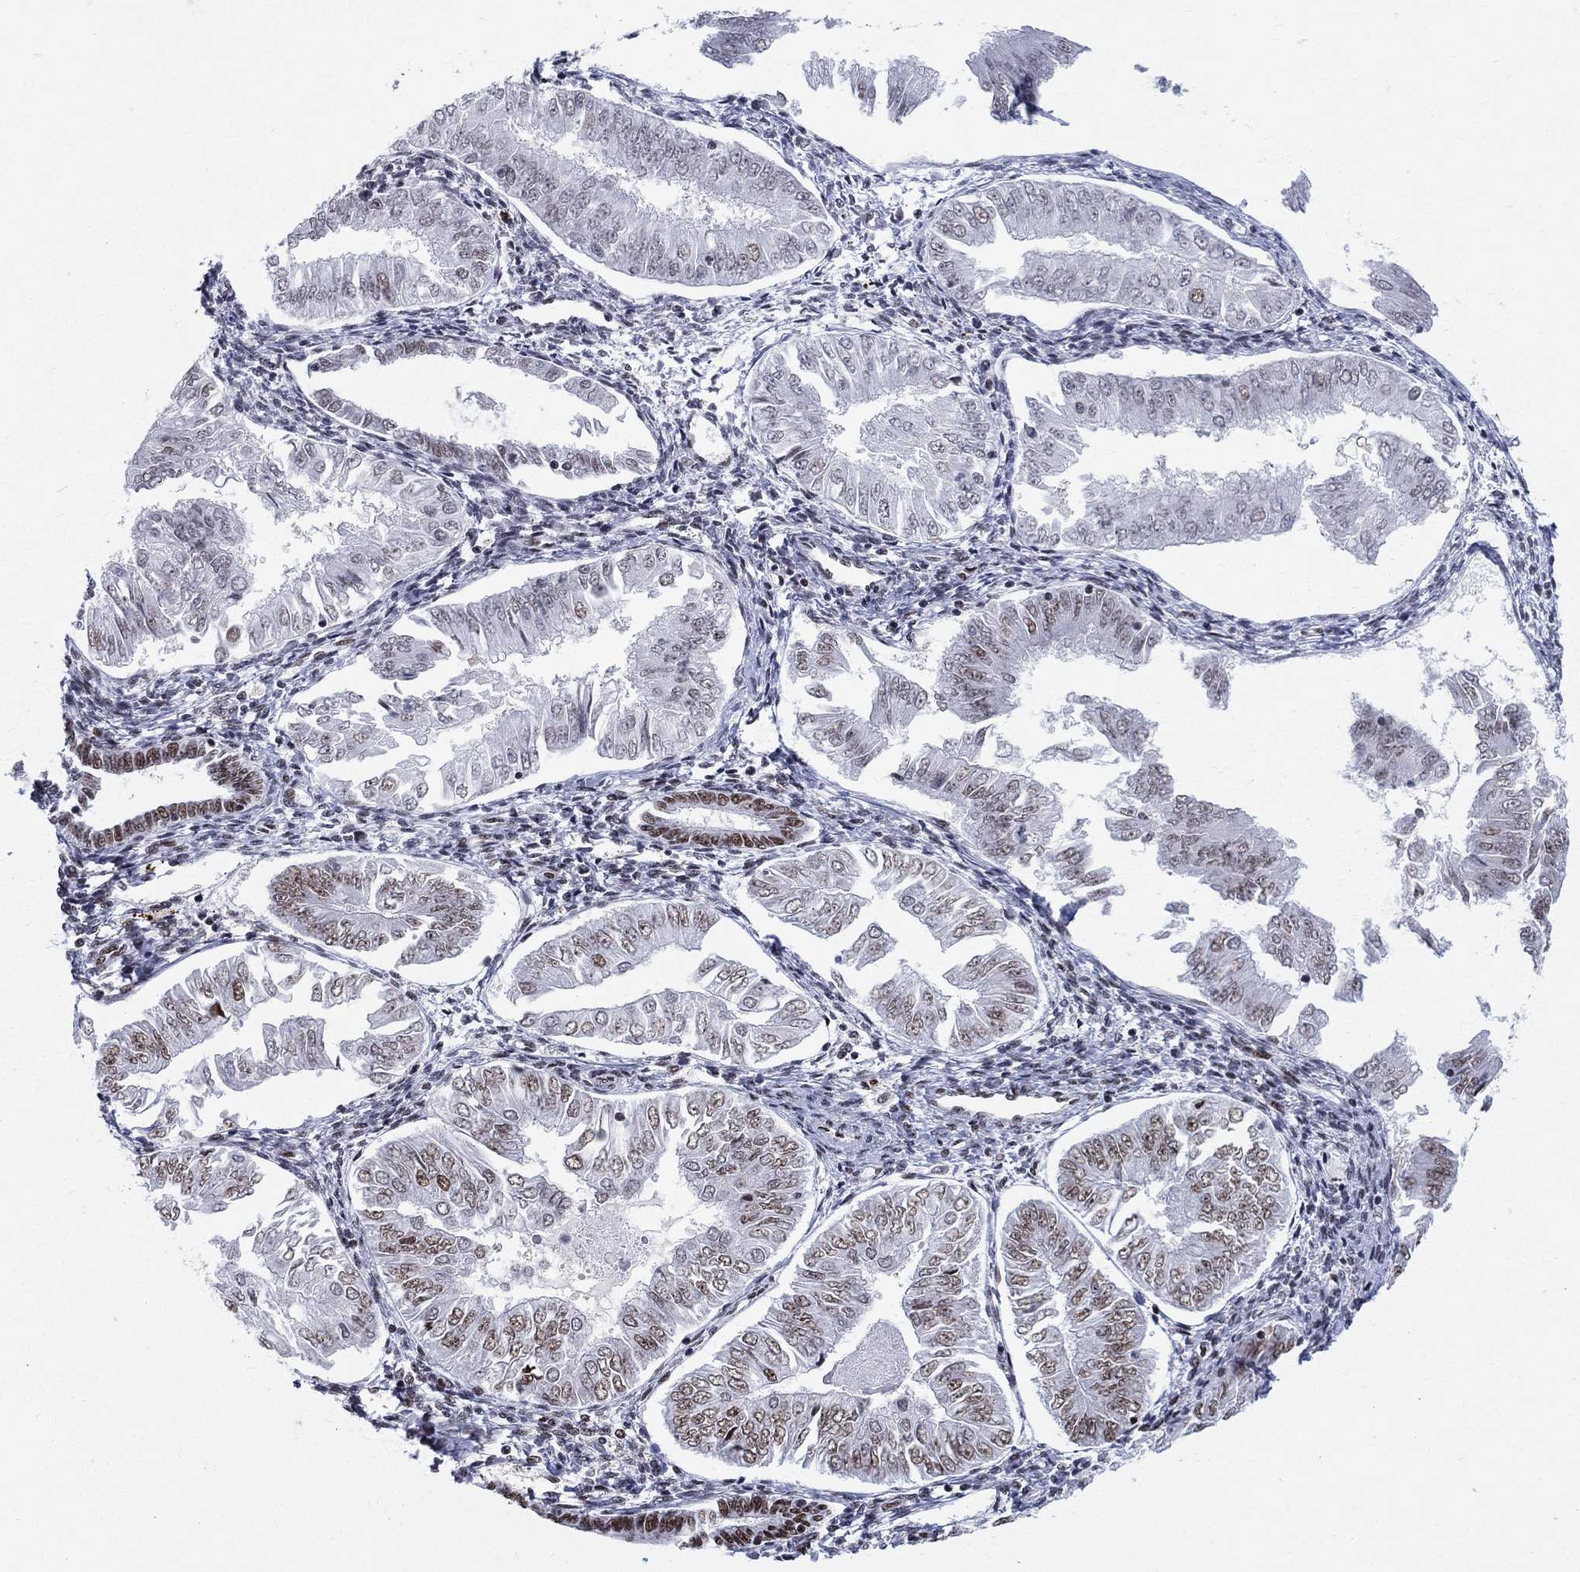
{"staining": {"intensity": "moderate", "quantity": "<25%", "location": "nuclear"}, "tissue": "endometrial cancer", "cell_type": "Tumor cells", "image_type": "cancer", "snomed": [{"axis": "morphology", "description": "Adenocarcinoma, NOS"}, {"axis": "topography", "description": "Endometrium"}], "caption": "Tumor cells reveal low levels of moderate nuclear staining in approximately <25% of cells in human adenocarcinoma (endometrial).", "gene": "ZNHIT3", "patient": {"sex": "female", "age": 53}}